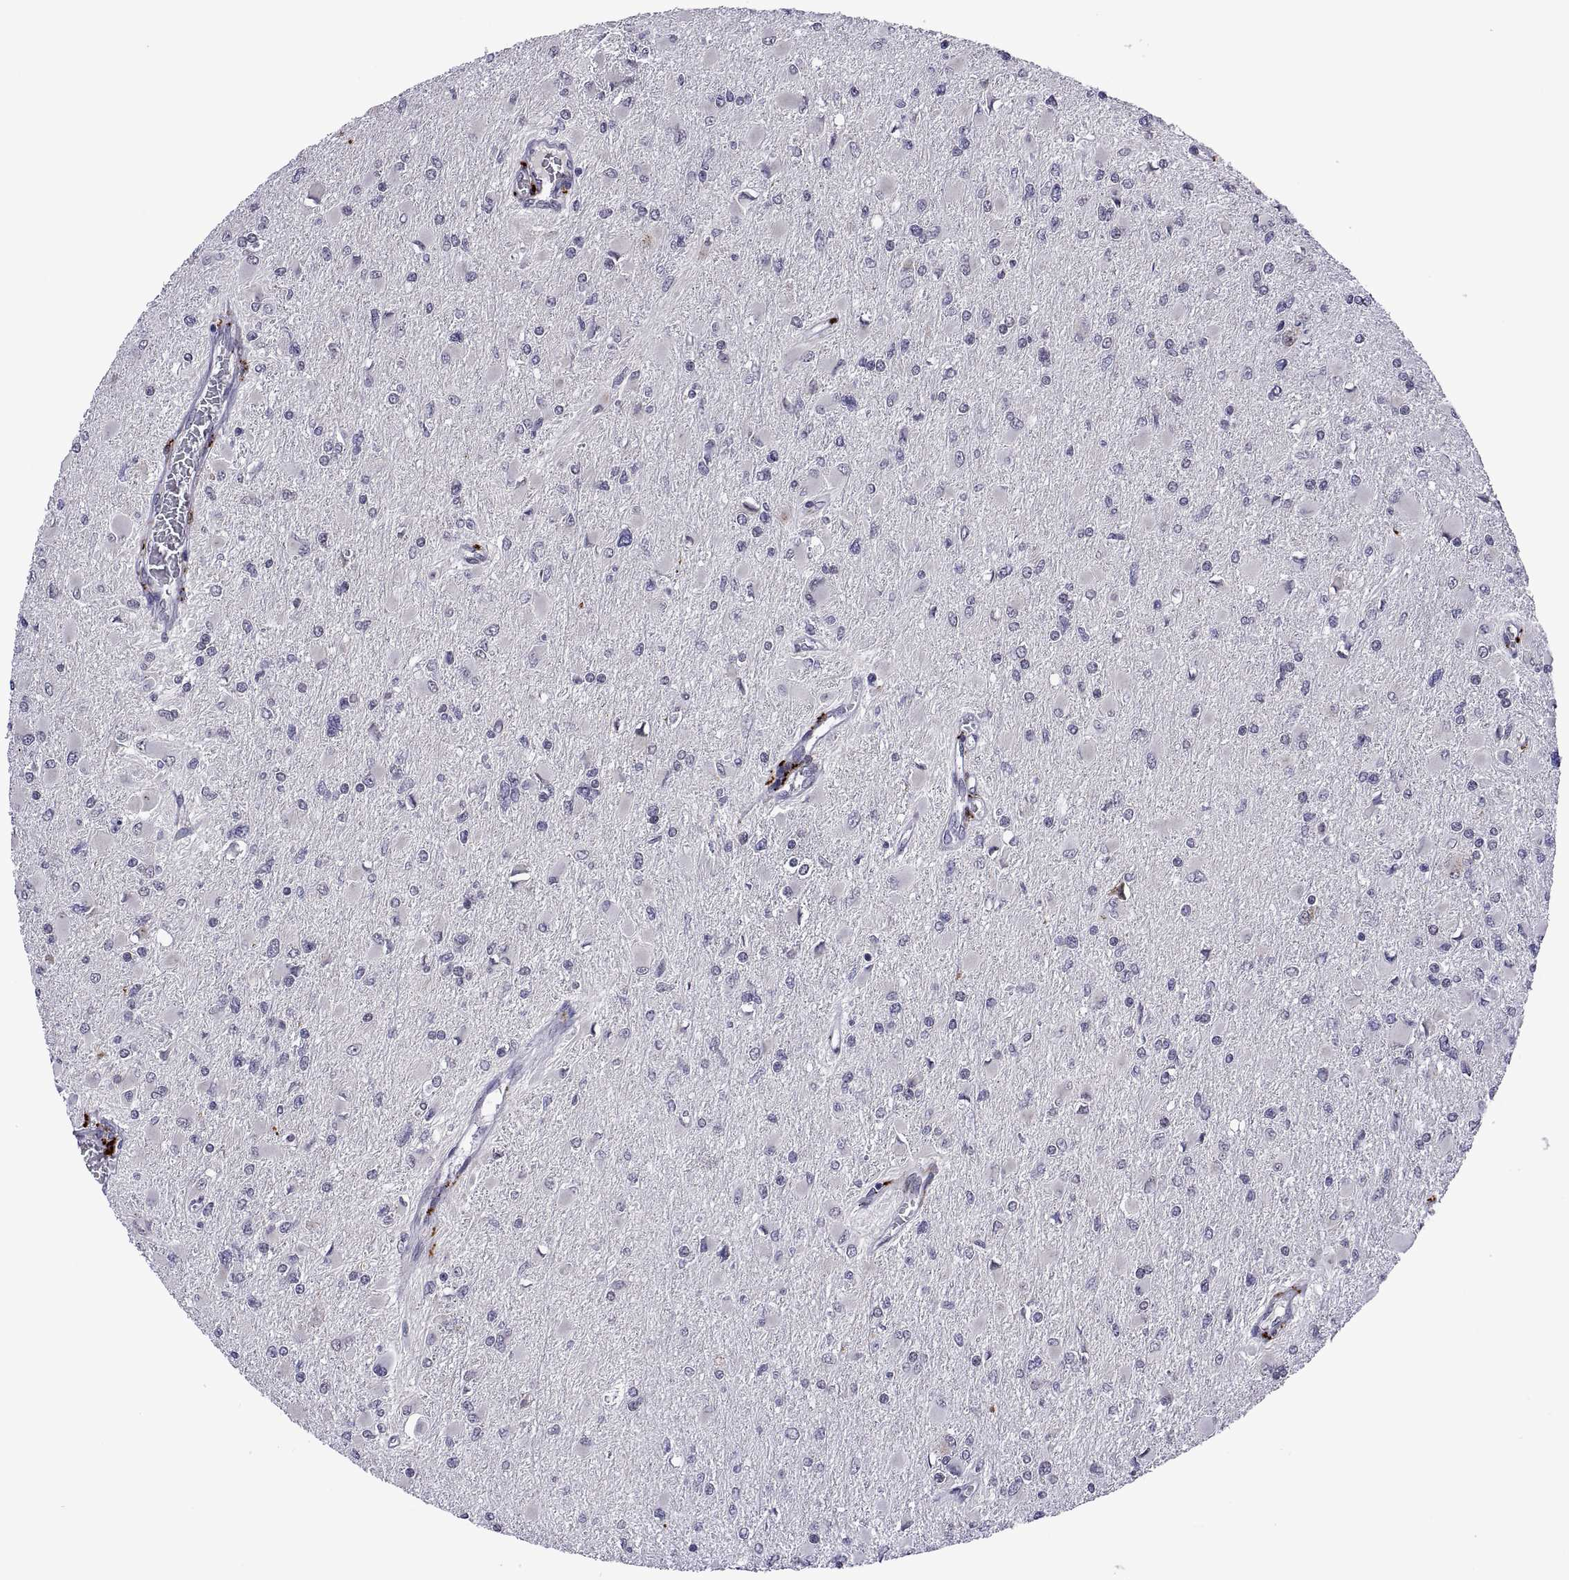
{"staining": {"intensity": "negative", "quantity": "none", "location": "none"}, "tissue": "glioma", "cell_type": "Tumor cells", "image_type": "cancer", "snomed": [{"axis": "morphology", "description": "Glioma, malignant, High grade"}, {"axis": "topography", "description": "Cerebral cortex"}], "caption": "Immunohistochemistry micrograph of human malignant high-grade glioma stained for a protein (brown), which displays no expression in tumor cells.", "gene": "NR4A1", "patient": {"sex": "female", "age": 36}}